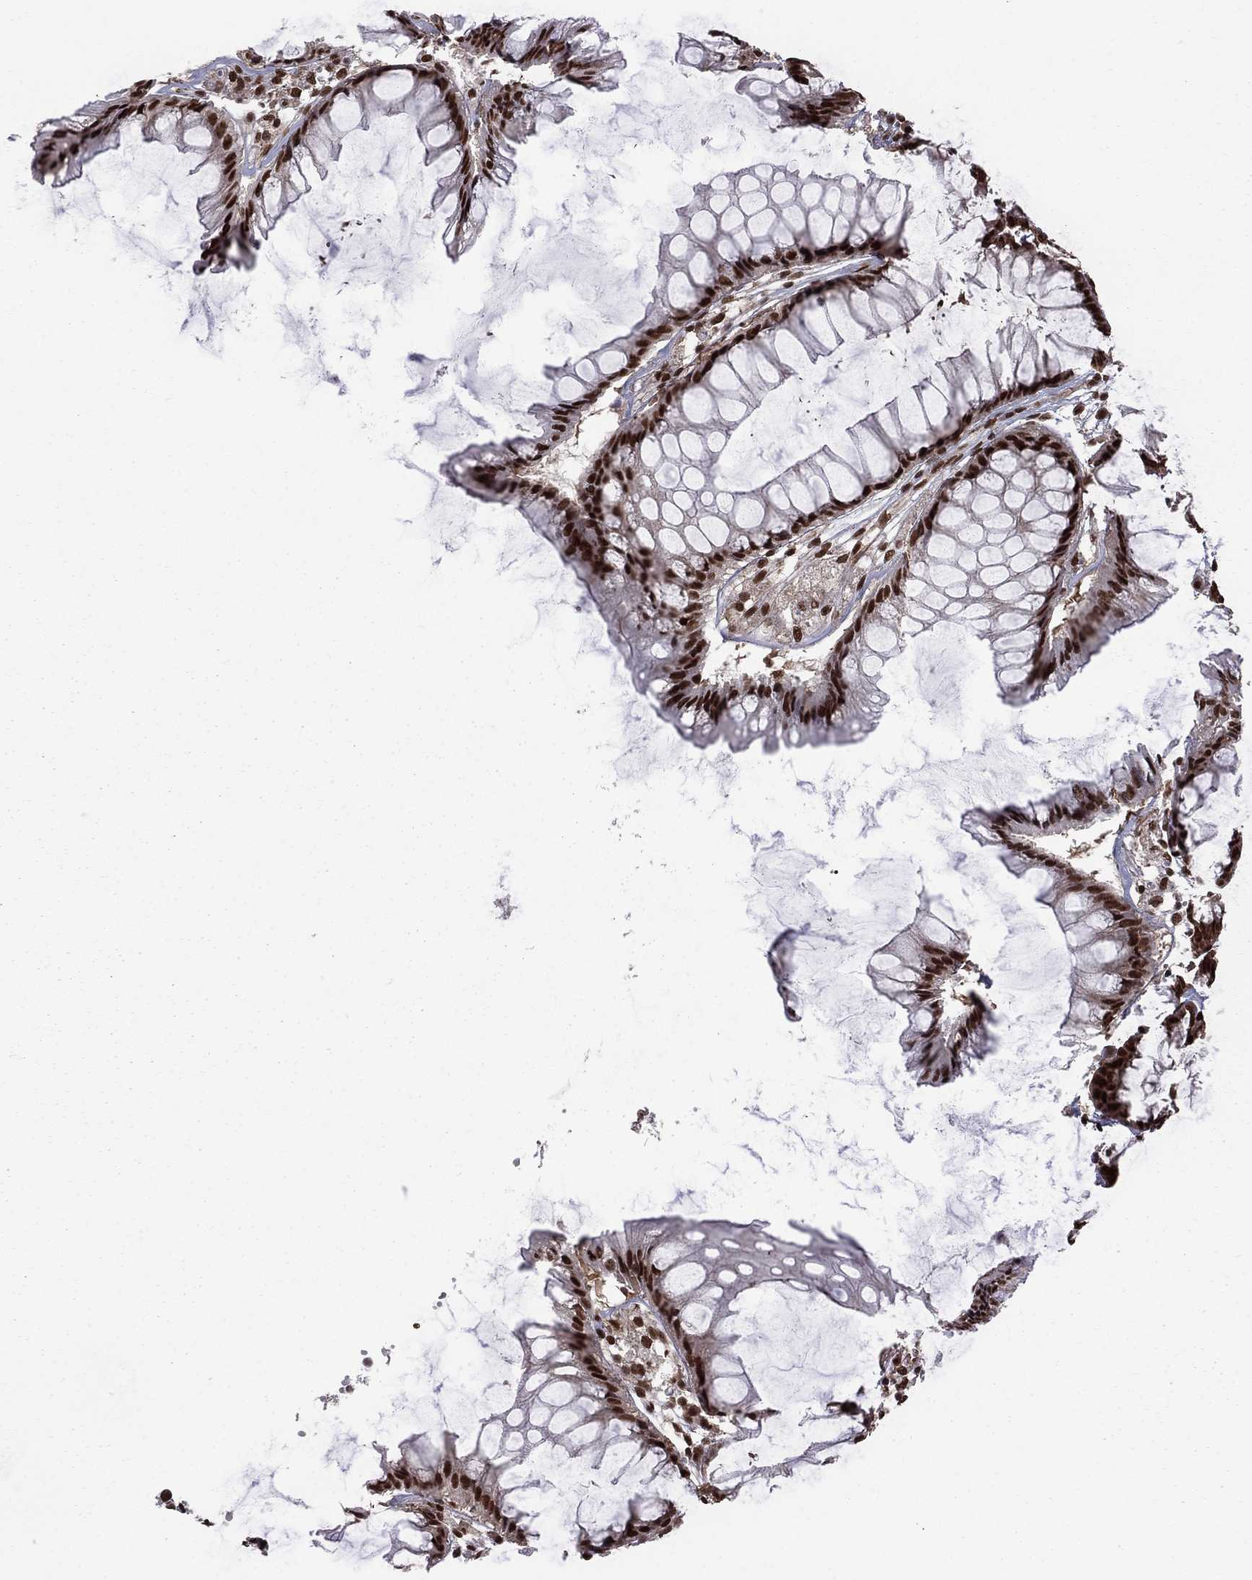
{"staining": {"intensity": "strong", "quantity": ">75%", "location": "nuclear"}, "tissue": "colon", "cell_type": "Endothelial cells", "image_type": "normal", "snomed": [{"axis": "morphology", "description": "Normal tissue, NOS"}, {"axis": "morphology", "description": "Adenocarcinoma, NOS"}, {"axis": "topography", "description": "Colon"}], "caption": "Strong nuclear staining is identified in about >75% of endothelial cells in benign colon.", "gene": "MED25", "patient": {"sex": "male", "age": 65}}